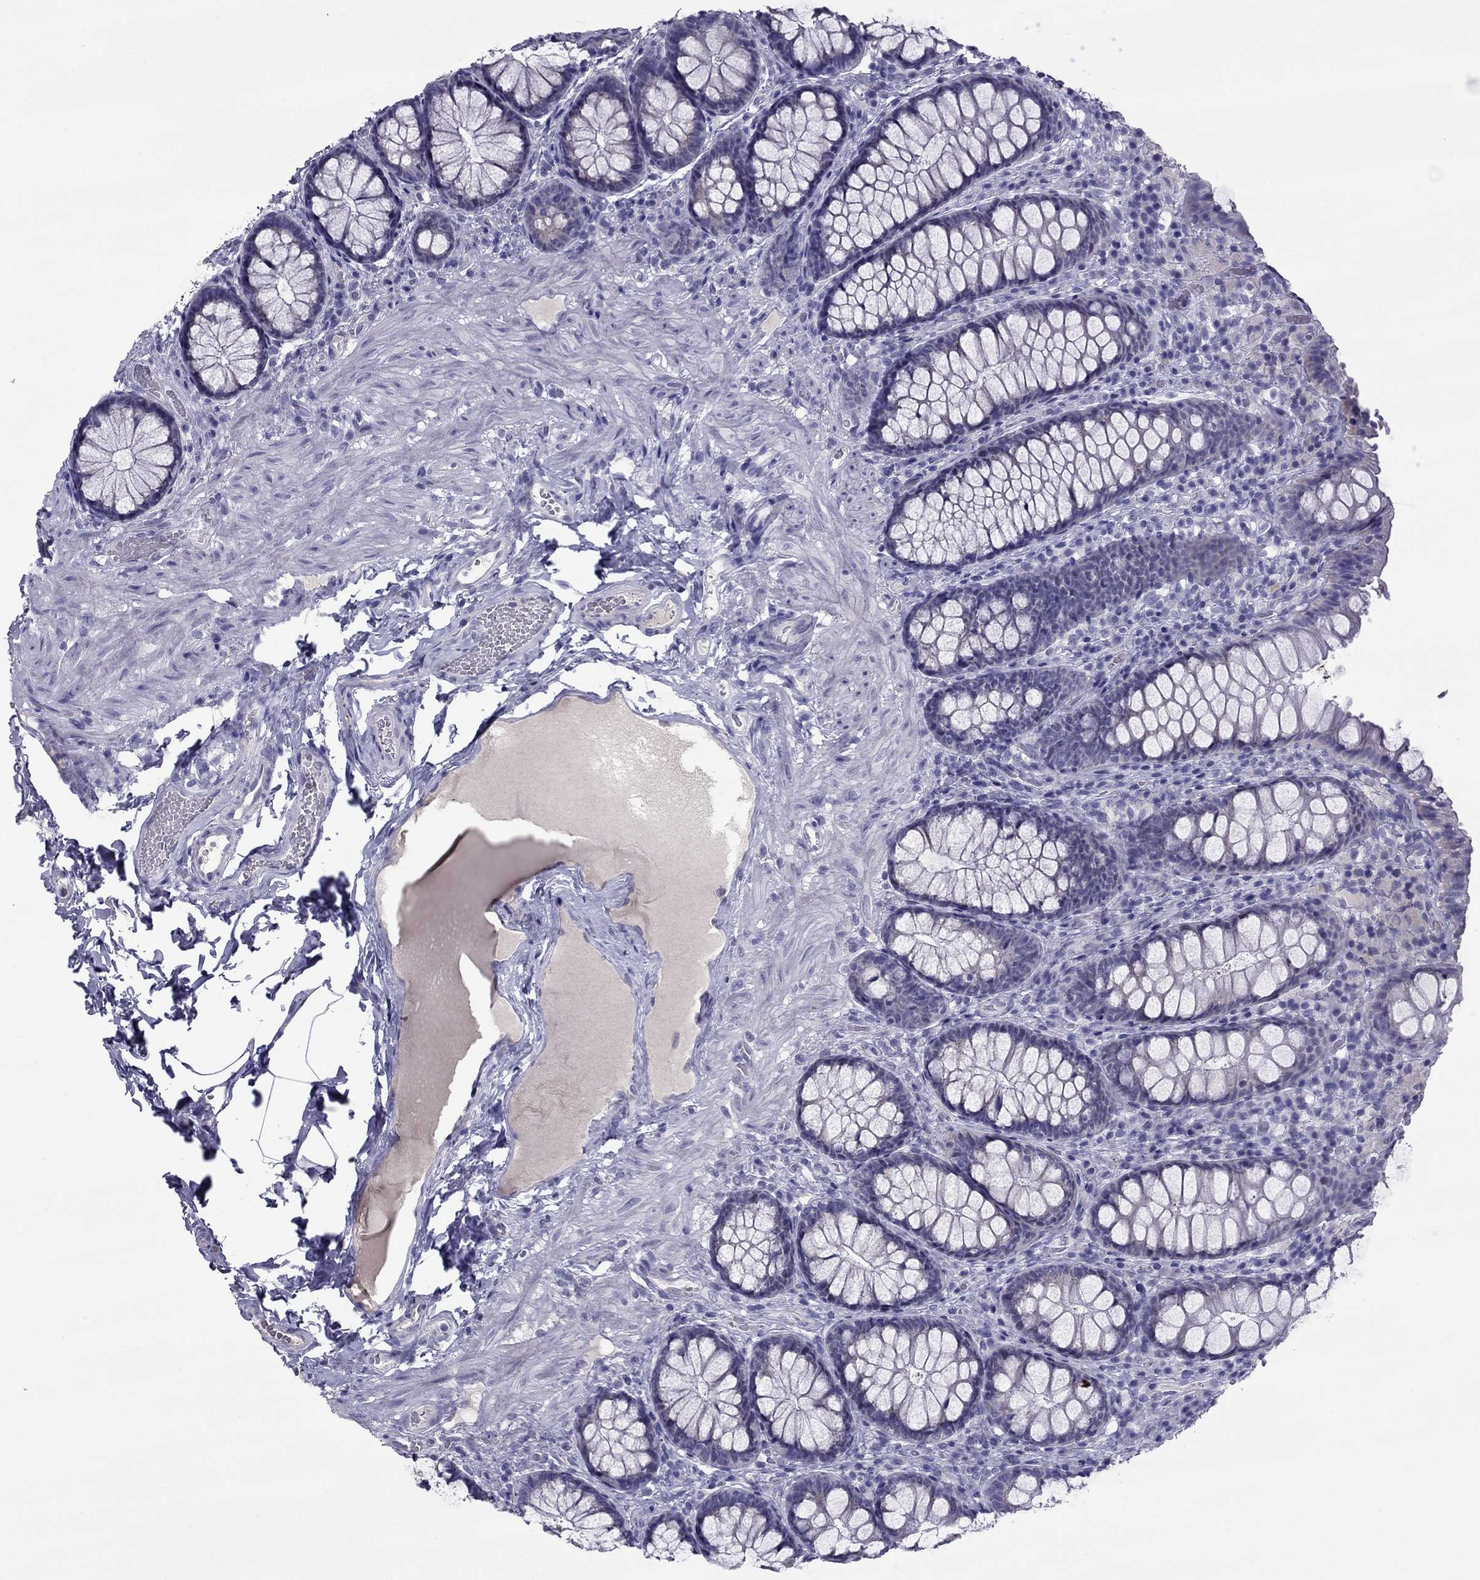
{"staining": {"intensity": "negative", "quantity": "none", "location": "none"}, "tissue": "colon", "cell_type": "Endothelial cells", "image_type": "normal", "snomed": [{"axis": "morphology", "description": "Normal tissue, NOS"}, {"axis": "topography", "description": "Colon"}], "caption": "Protein analysis of benign colon exhibits no significant expression in endothelial cells. (Brightfield microscopy of DAB (3,3'-diaminobenzidine) immunohistochemistry at high magnification).", "gene": "MYBPH", "patient": {"sex": "female", "age": 86}}